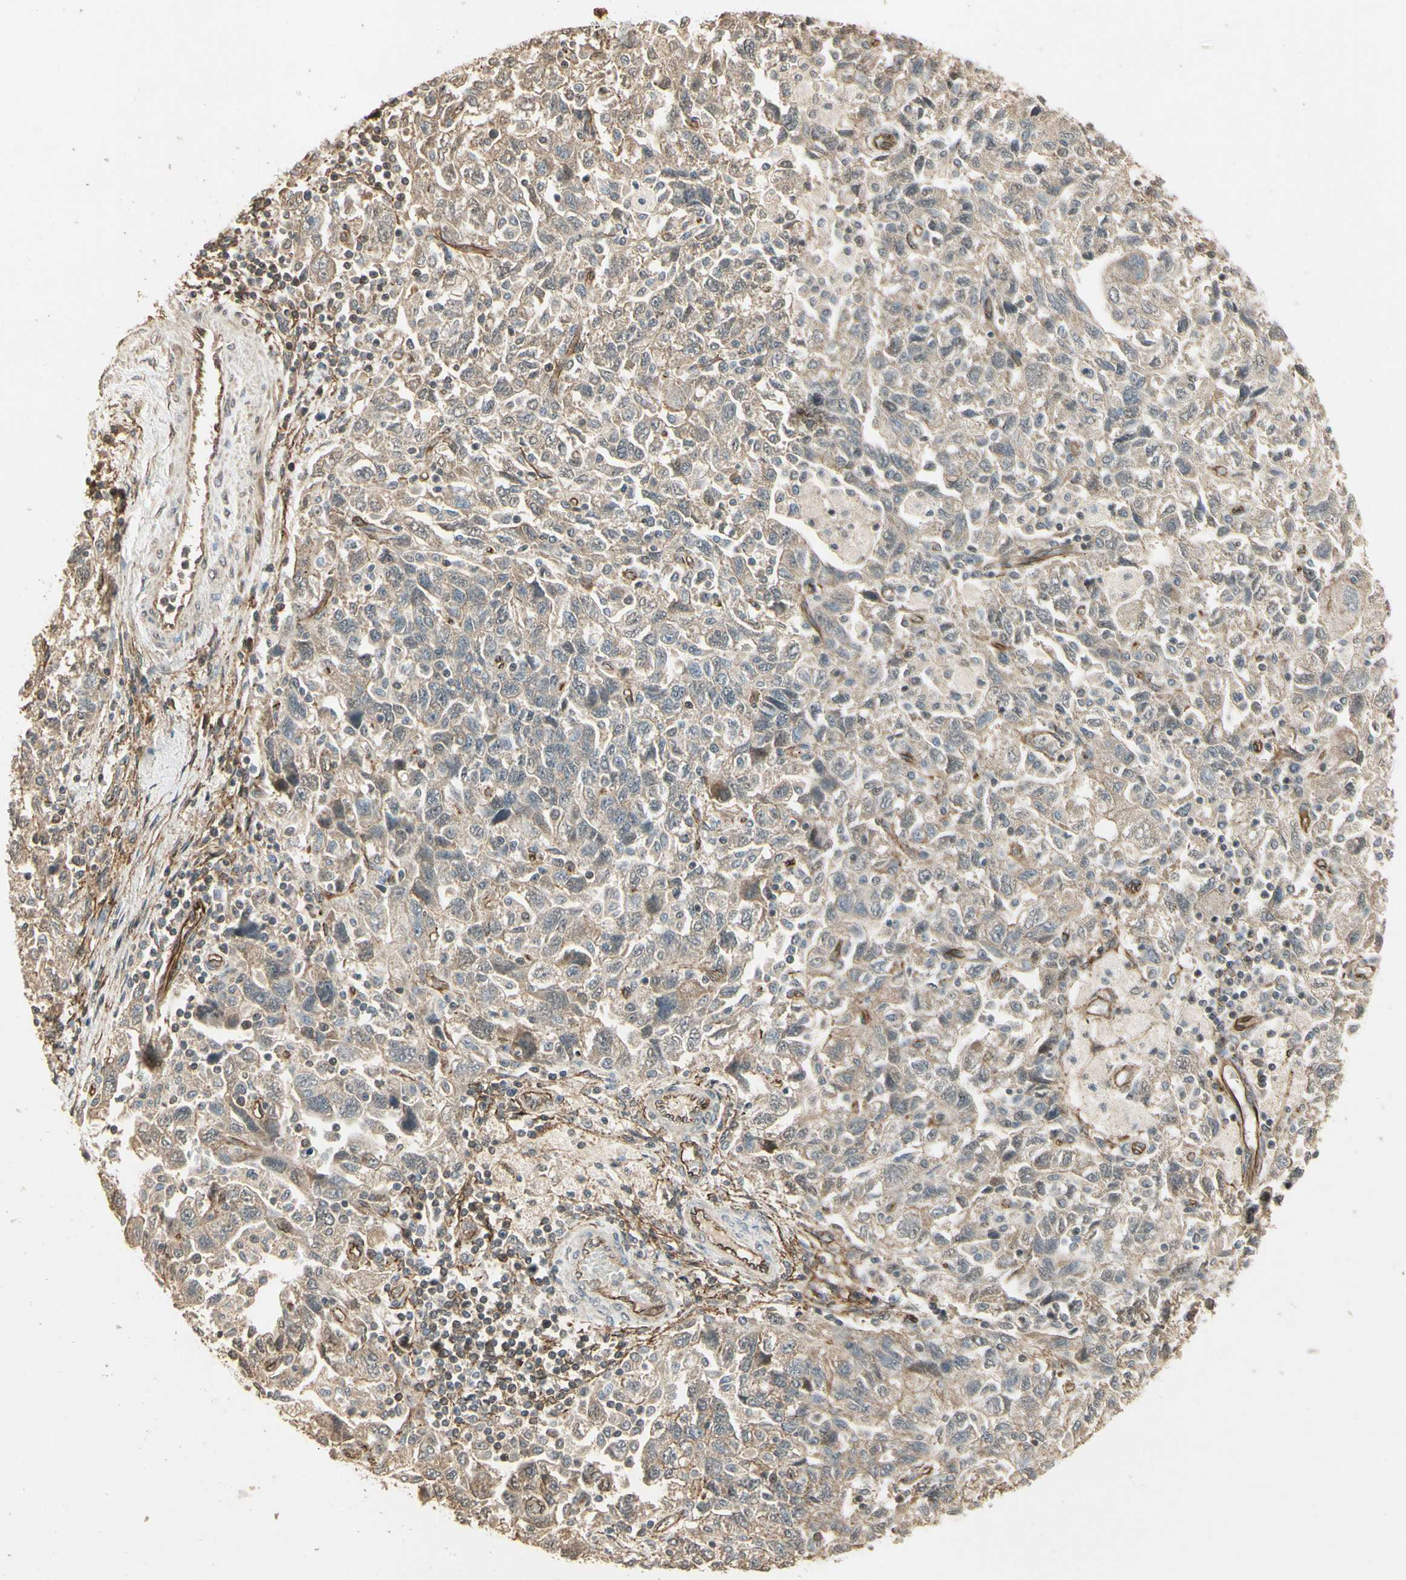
{"staining": {"intensity": "negative", "quantity": "none", "location": "none"}, "tissue": "ovarian cancer", "cell_type": "Tumor cells", "image_type": "cancer", "snomed": [{"axis": "morphology", "description": "Carcinoma, NOS"}, {"axis": "morphology", "description": "Cystadenocarcinoma, serous, NOS"}, {"axis": "topography", "description": "Ovary"}], "caption": "IHC image of neoplastic tissue: human serous cystadenocarcinoma (ovarian) stained with DAB (3,3'-diaminobenzidine) demonstrates no significant protein positivity in tumor cells.", "gene": "RNF180", "patient": {"sex": "female", "age": 69}}